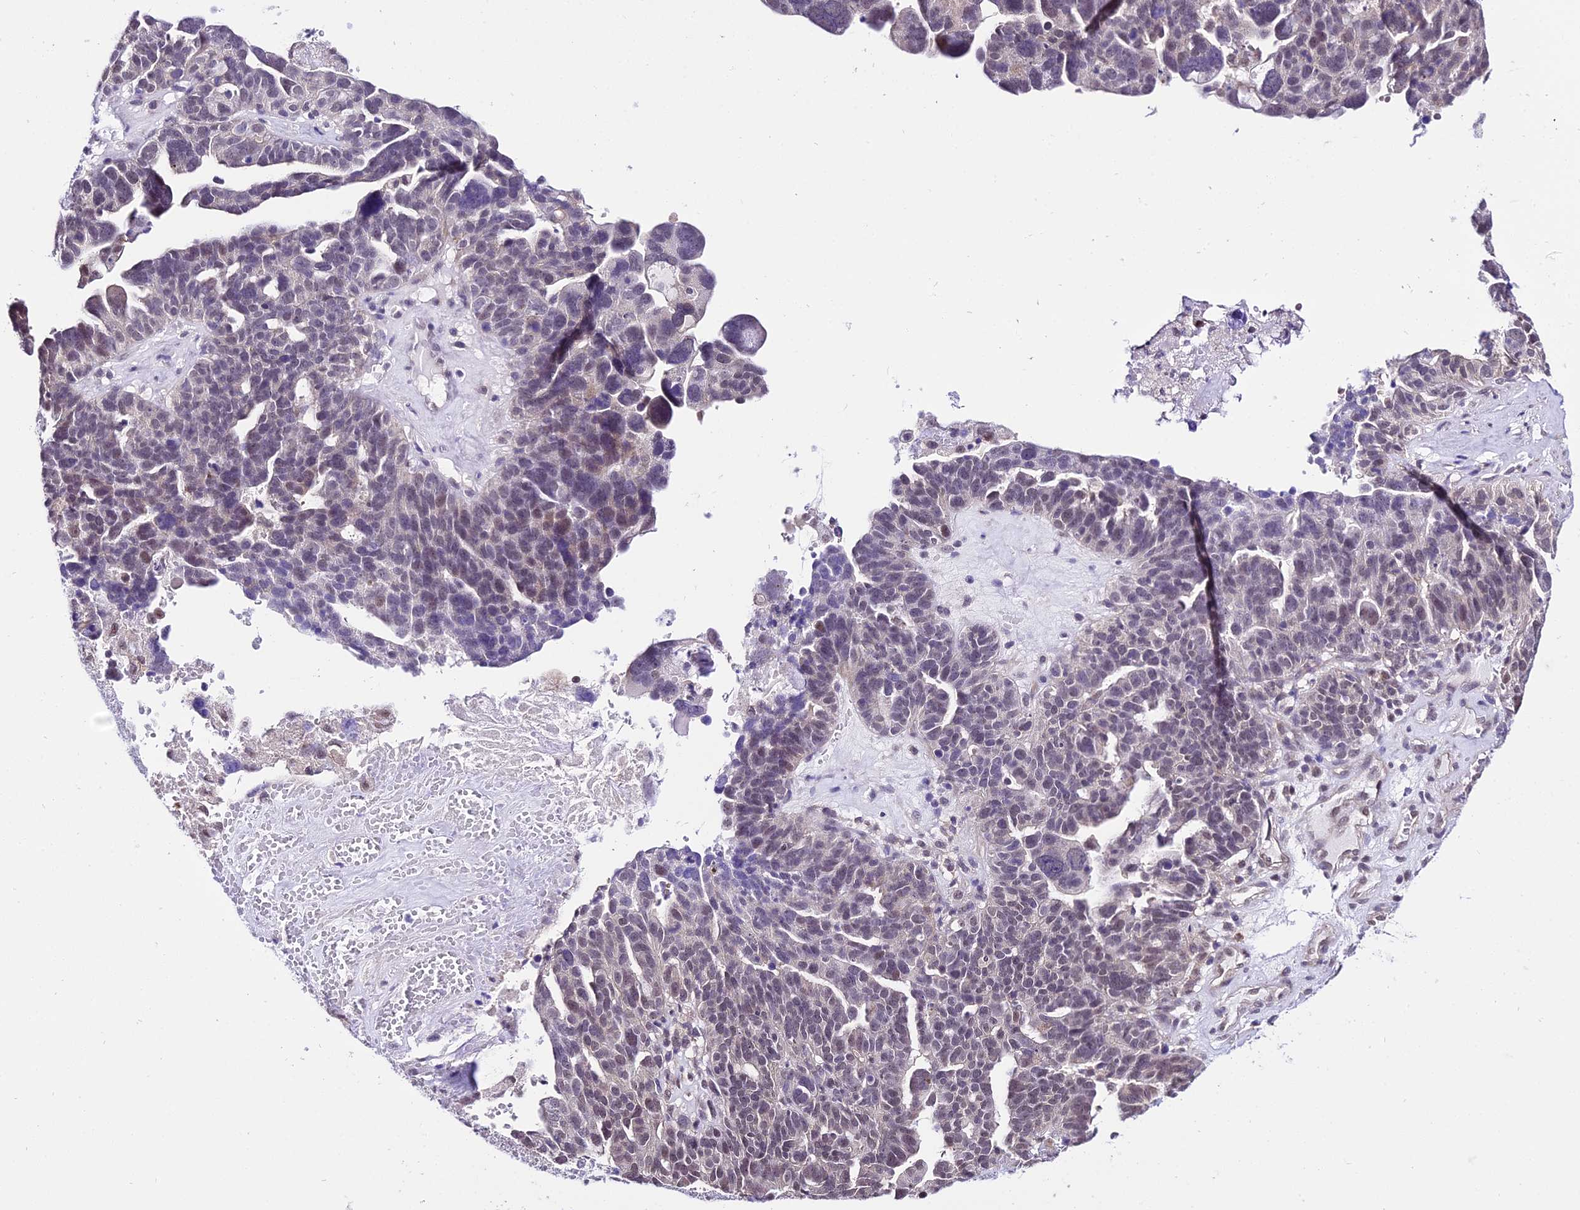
{"staining": {"intensity": "weak", "quantity": "<25%", "location": "nuclear"}, "tissue": "ovarian cancer", "cell_type": "Tumor cells", "image_type": "cancer", "snomed": [{"axis": "morphology", "description": "Cystadenocarcinoma, serous, NOS"}, {"axis": "topography", "description": "Ovary"}], "caption": "Image shows no protein staining in tumor cells of ovarian cancer tissue.", "gene": "POLR2I", "patient": {"sex": "female", "age": 59}}